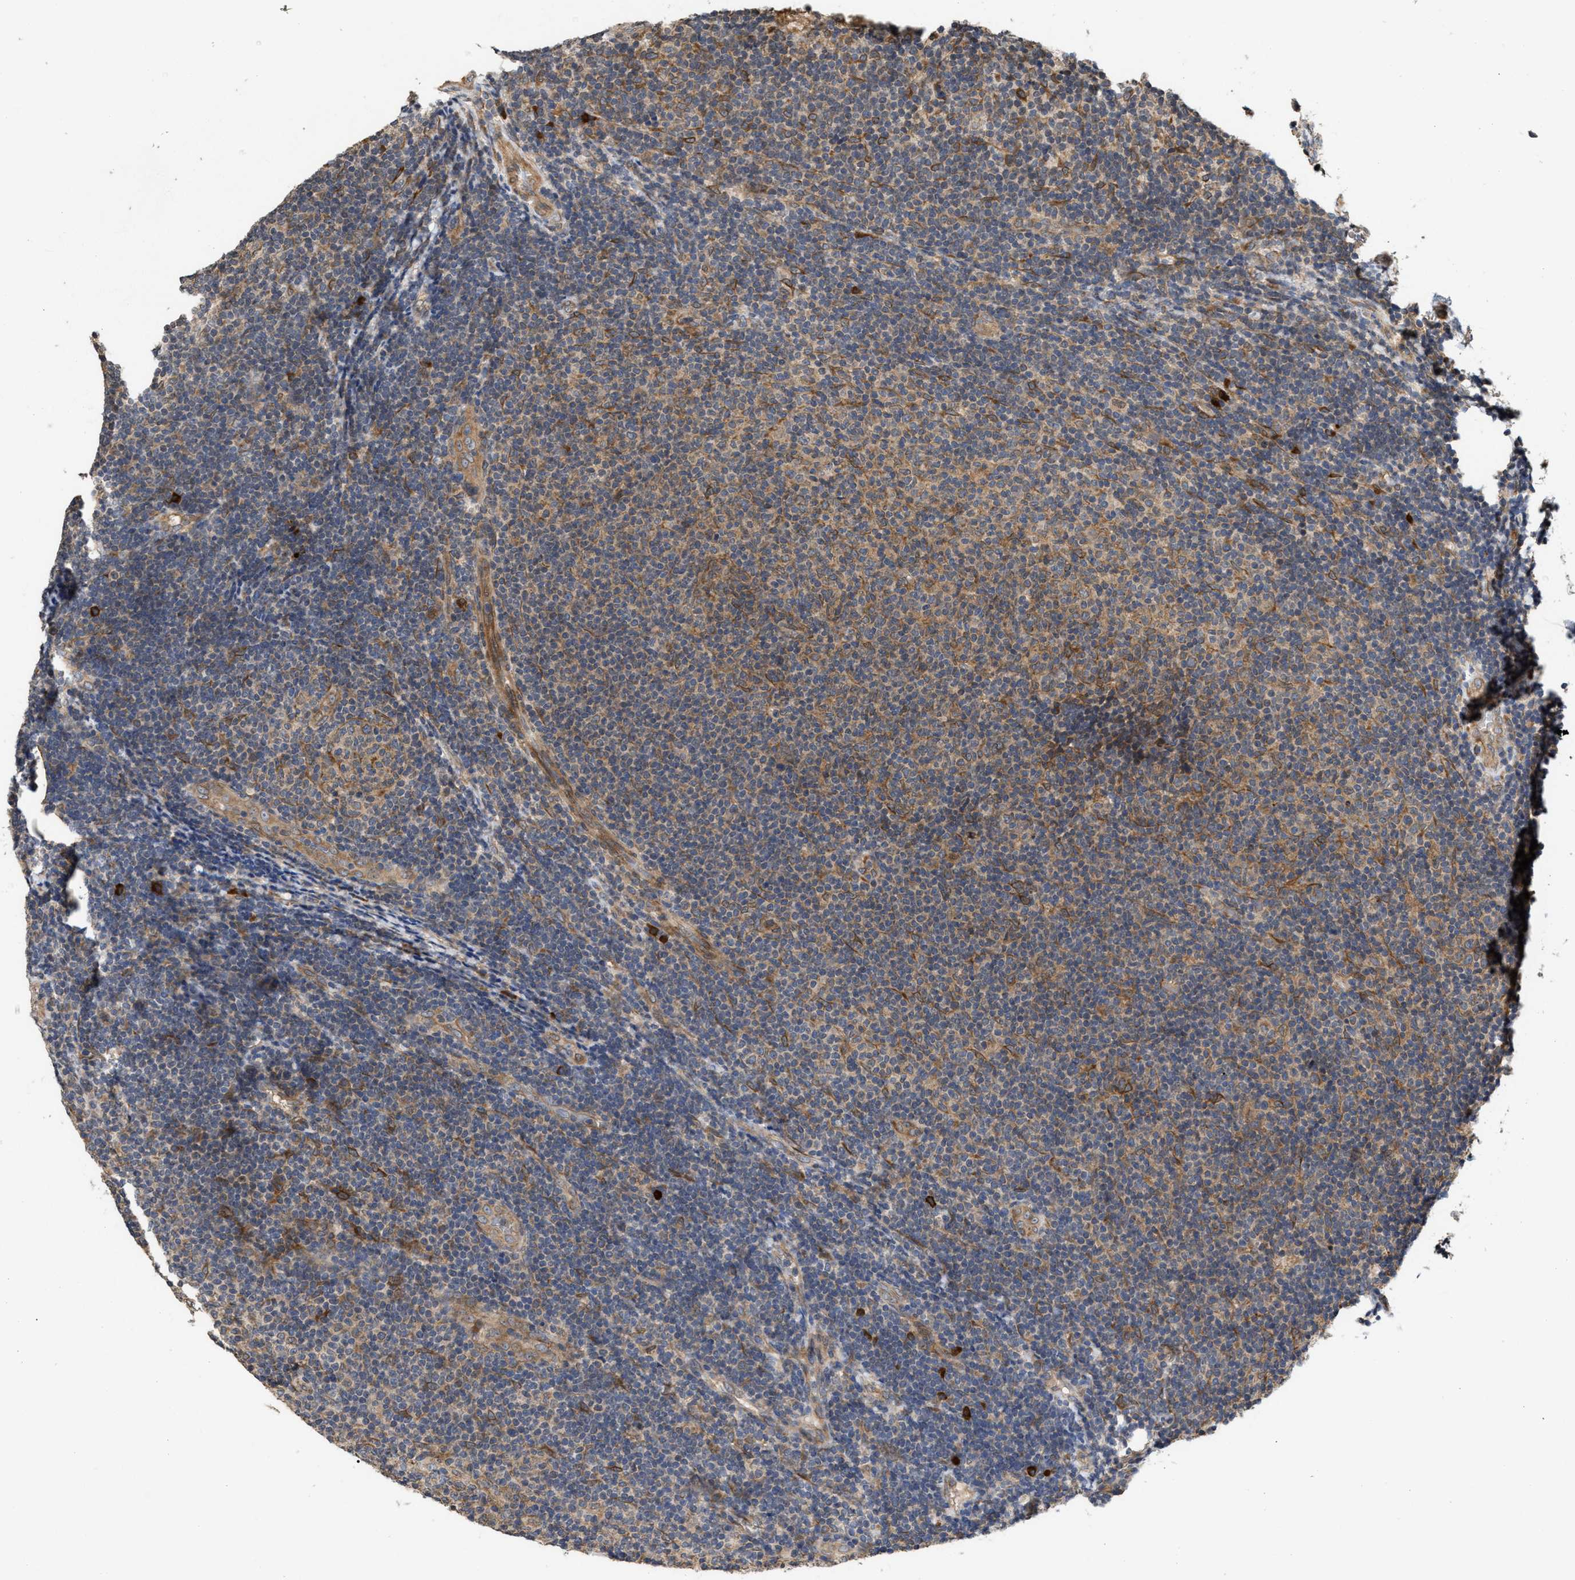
{"staining": {"intensity": "moderate", "quantity": "25%-75%", "location": "cytoplasmic/membranous"}, "tissue": "lymphoma", "cell_type": "Tumor cells", "image_type": "cancer", "snomed": [{"axis": "morphology", "description": "Malignant lymphoma, non-Hodgkin's type, Low grade"}, {"axis": "topography", "description": "Lymph node"}], "caption": "Lymphoma was stained to show a protein in brown. There is medium levels of moderate cytoplasmic/membranous expression in approximately 25%-75% of tumor cells.", "gene": "SAR1A", "patient": {"sex": "male", "age": 83}}